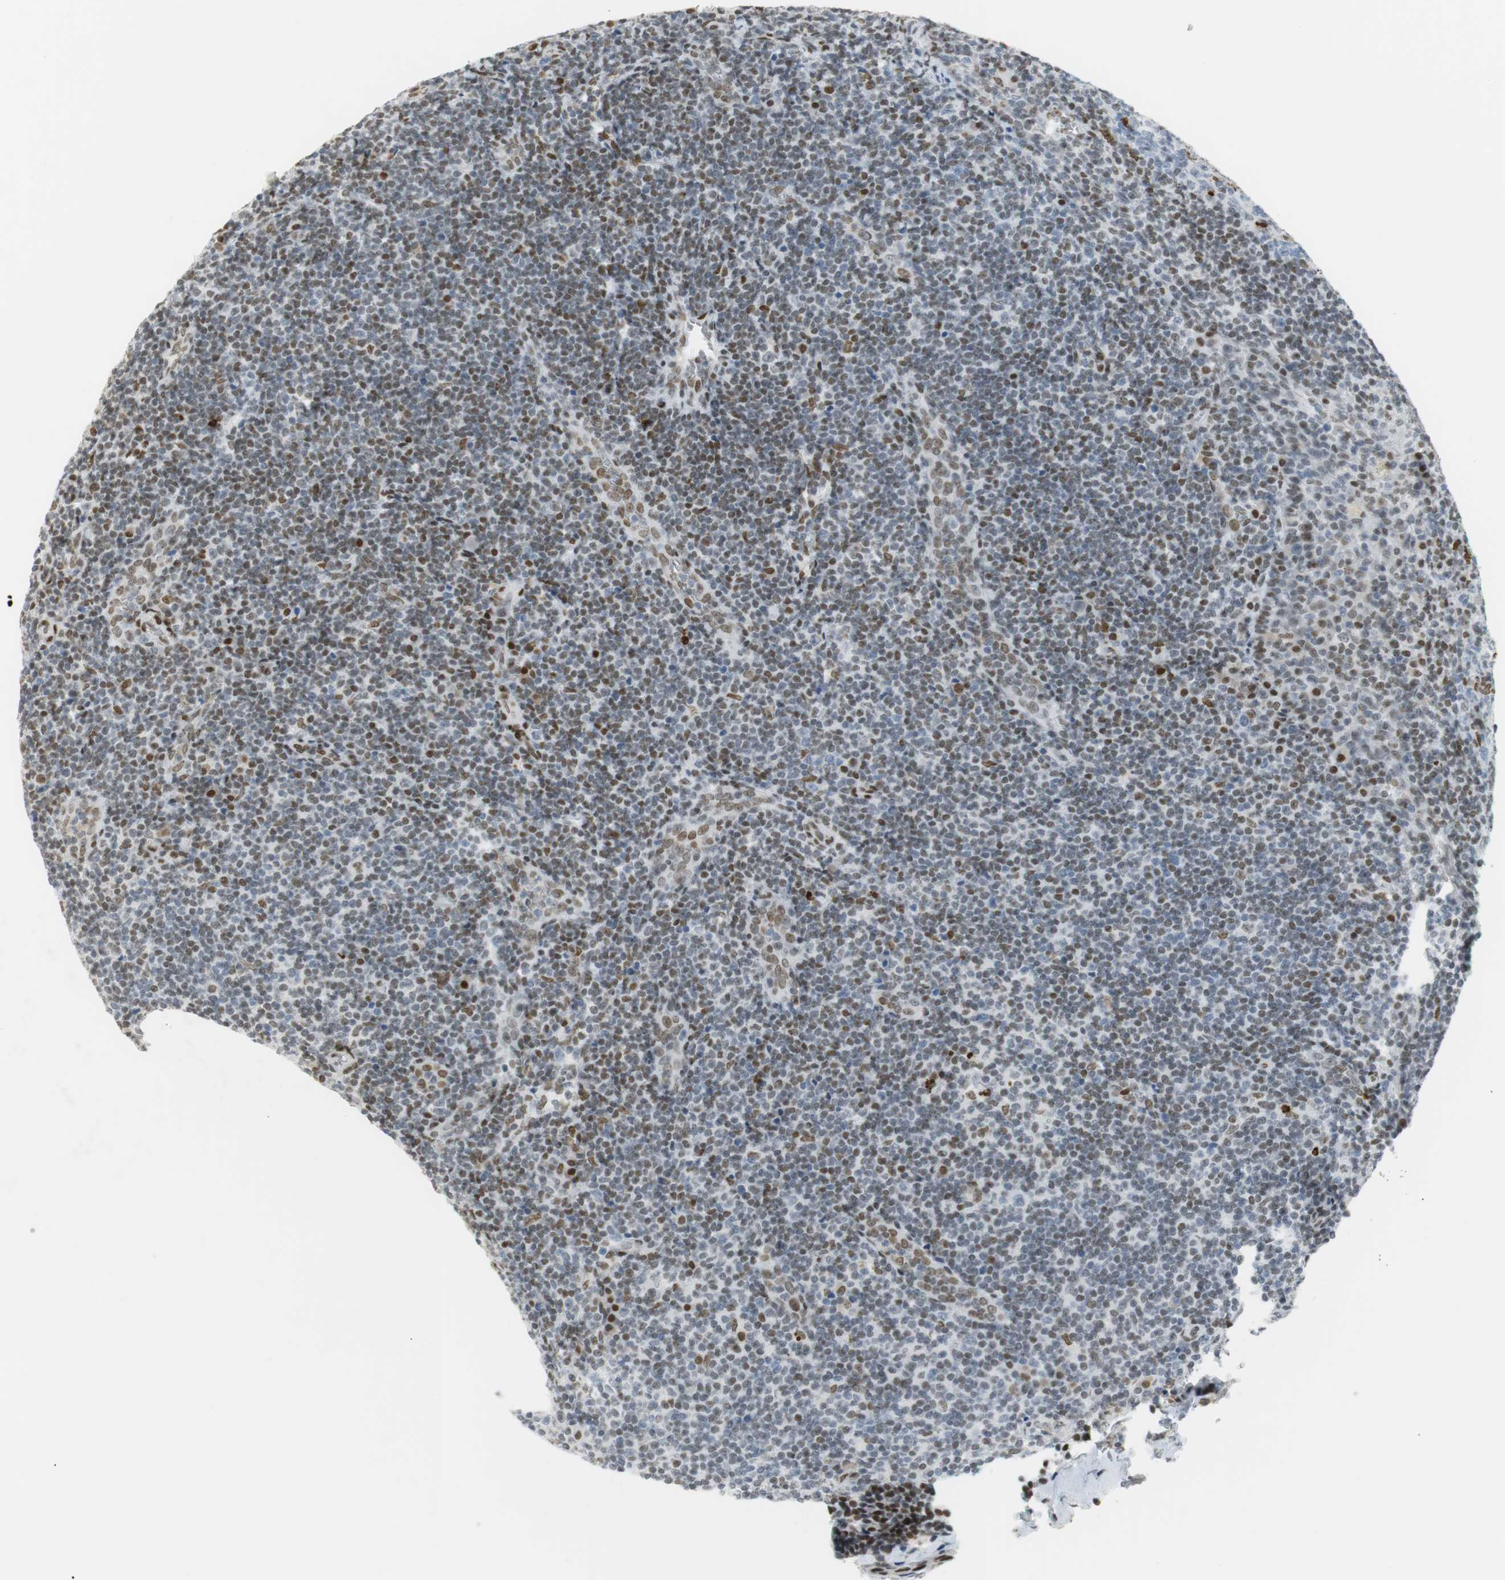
{"staining": {"intensity": "moderate", "quantity": "<25%", "location": "nuclear"}, "tissue": "tonsil", "cell_type": "Germinal center cells", "image_type": "normal", "snomed": [{"axis": "morphology", "description": "Normal tissue, NOS"}, {"axis": "topography", "description": "Tonsil"}], "caption": "Protein expression analysis of benign tonsil shows moderate nuclear expression in about <25% of germinal center cells.", "gene": "BMI1", "patient": {"sex": "male", "age": 31}}